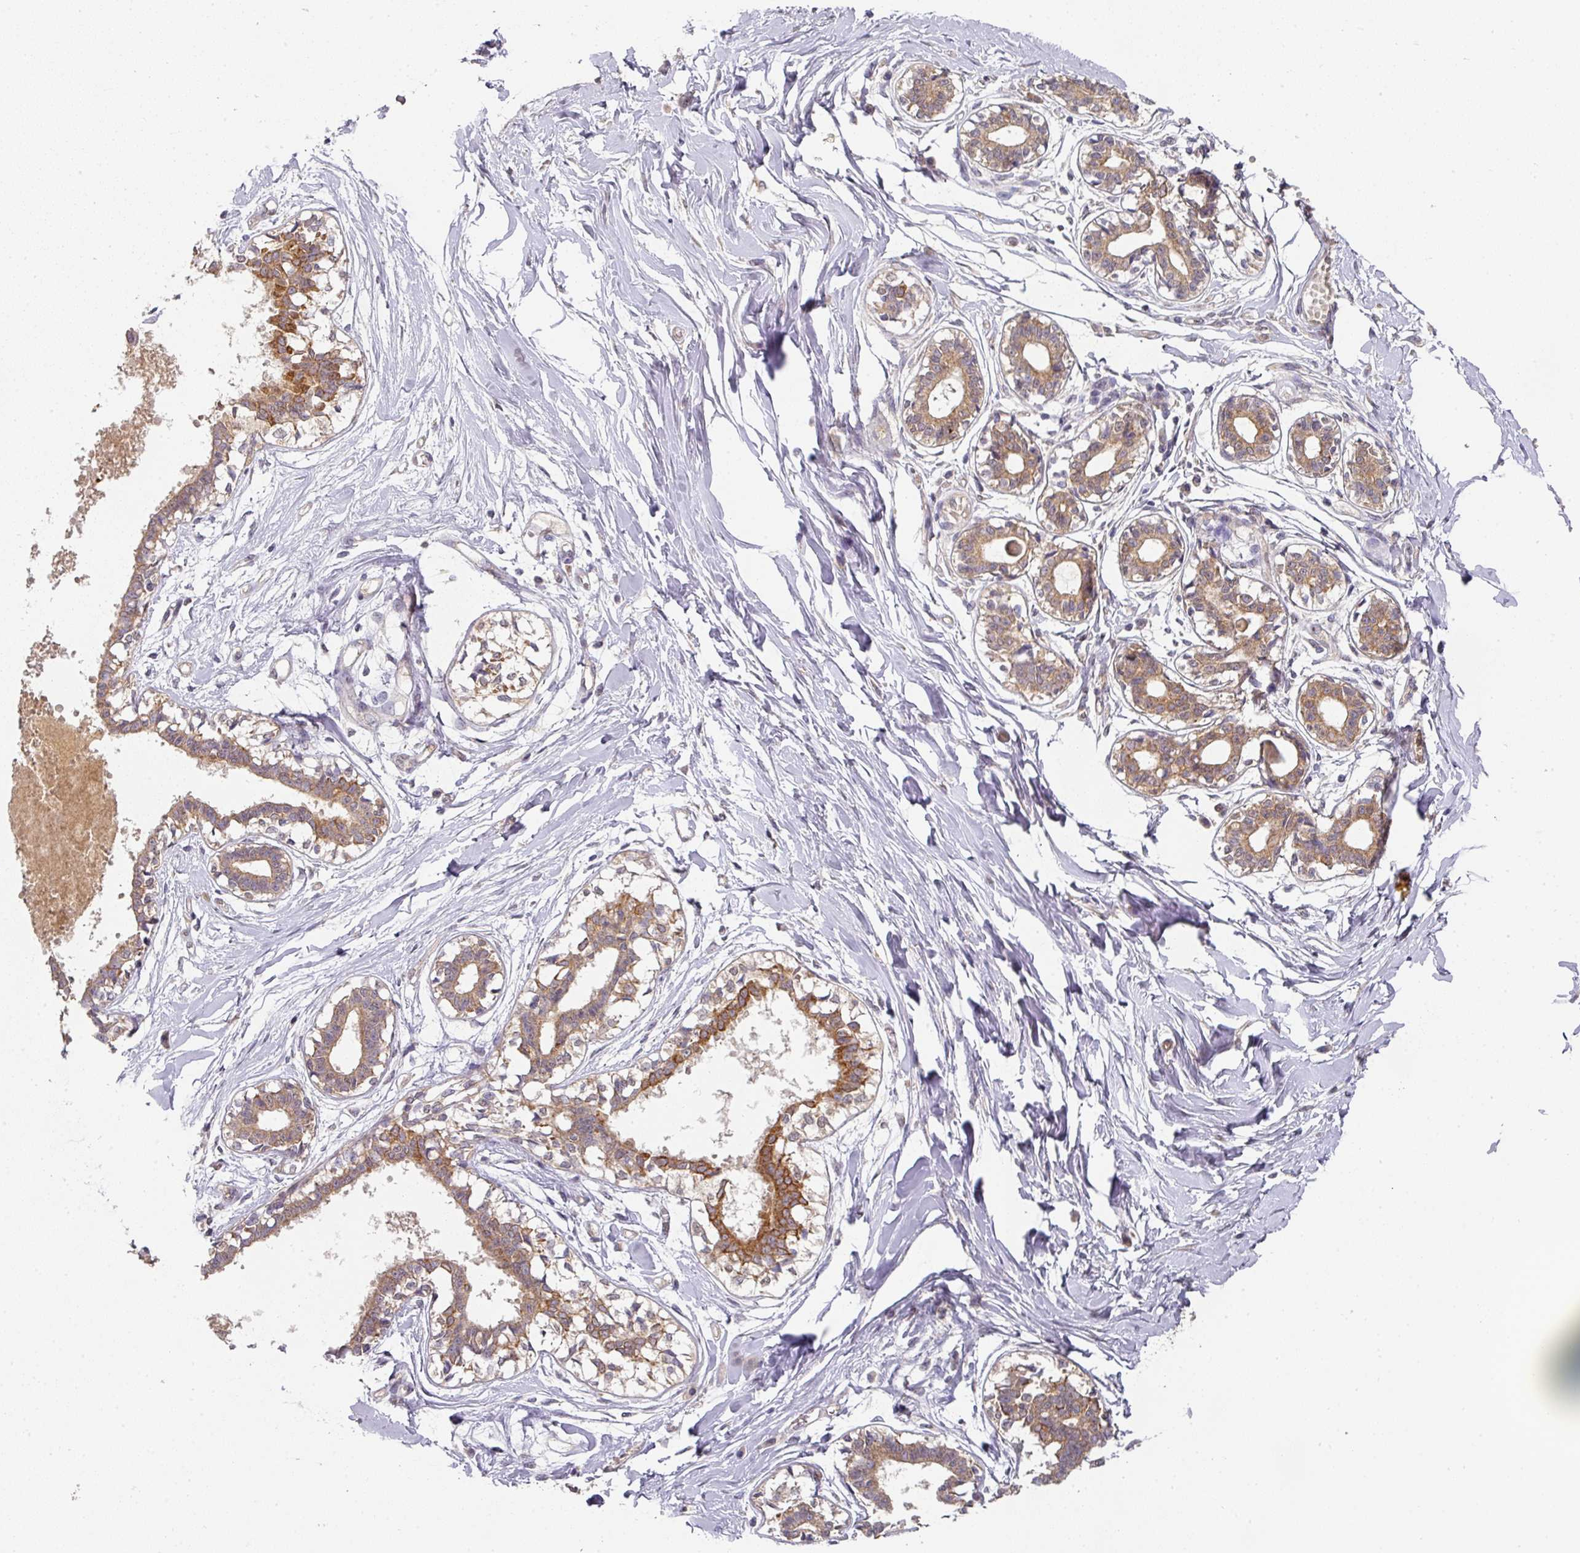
{"staining": {"intensity": "negative", "quantity": "none", "location": "none"}, "tissue": "breast", "cell_type": "Adipocytes", "image_type": "normal", "snomed": [{"axis": "morphology", "description": "Normal tissue, NOS"}, {"axis": "topography", "description": "Breast"}], "caption": "An IHC histopathology image of unremarkable breast is shown. There is no staining in adipocytes of breast. Nuclei are stained in blue.", "gene": "EXTL3", "patient": {"sex": "female", "age": 45}}